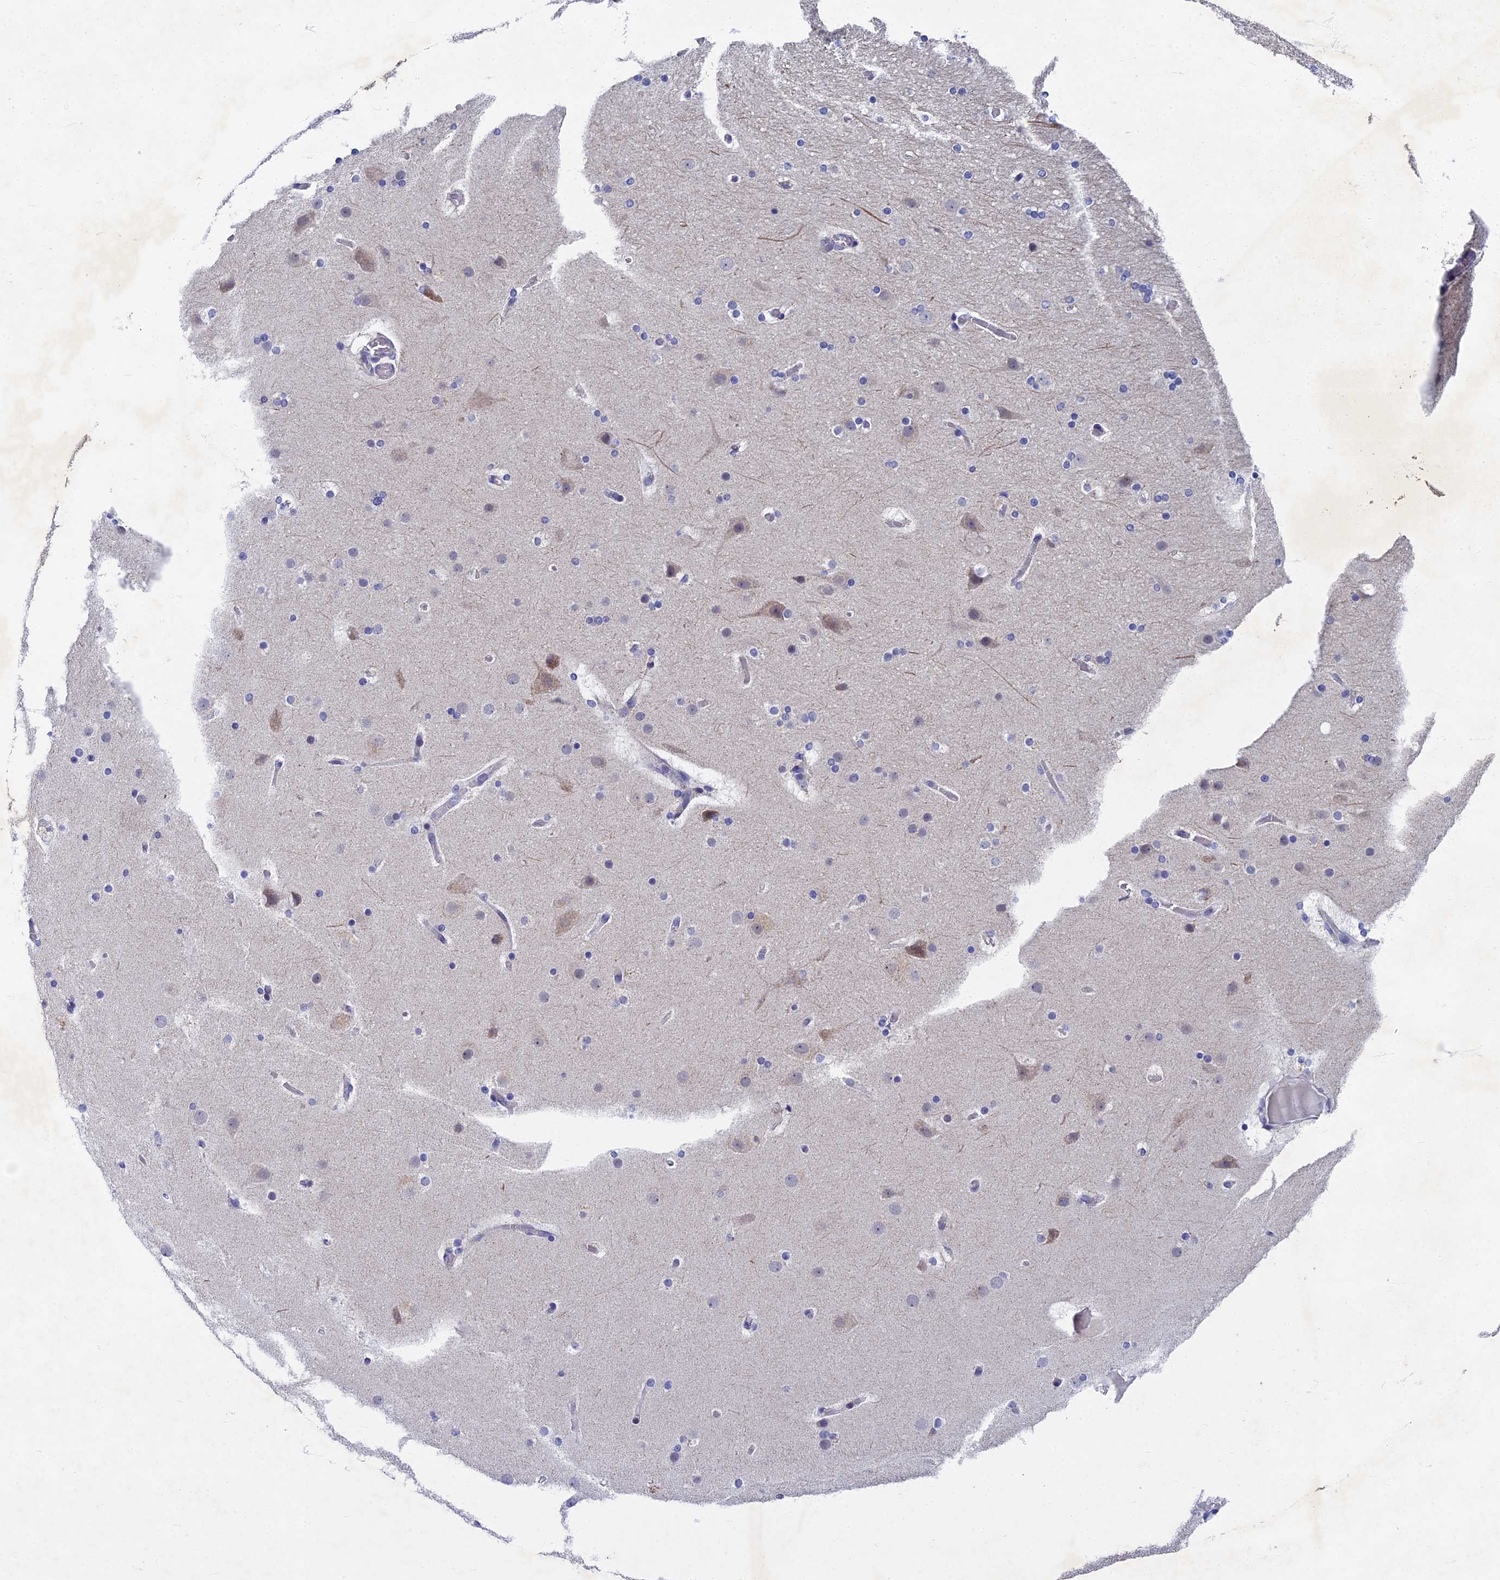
{"staining": {"intensity": "negative", "quantity": "none", "location": "none"}, "tissue": "cerebral cortex", "cell_type": "Endothelial cells", "image_type": "normal", "snomed": [{"axis": "morphology", "description": "Normal tissue, NOS"}, {"axis": "topography", "description": "Cerebral cortex"}], "caption": "A histopathology image of human cerebral cortex is negative for staining in endothelial cells. (DAB (3,3'-diaminobenzidine) IHC, high magnification).", "gene": "SPIN4", "patient": {"sex": "male", "age": 57}}